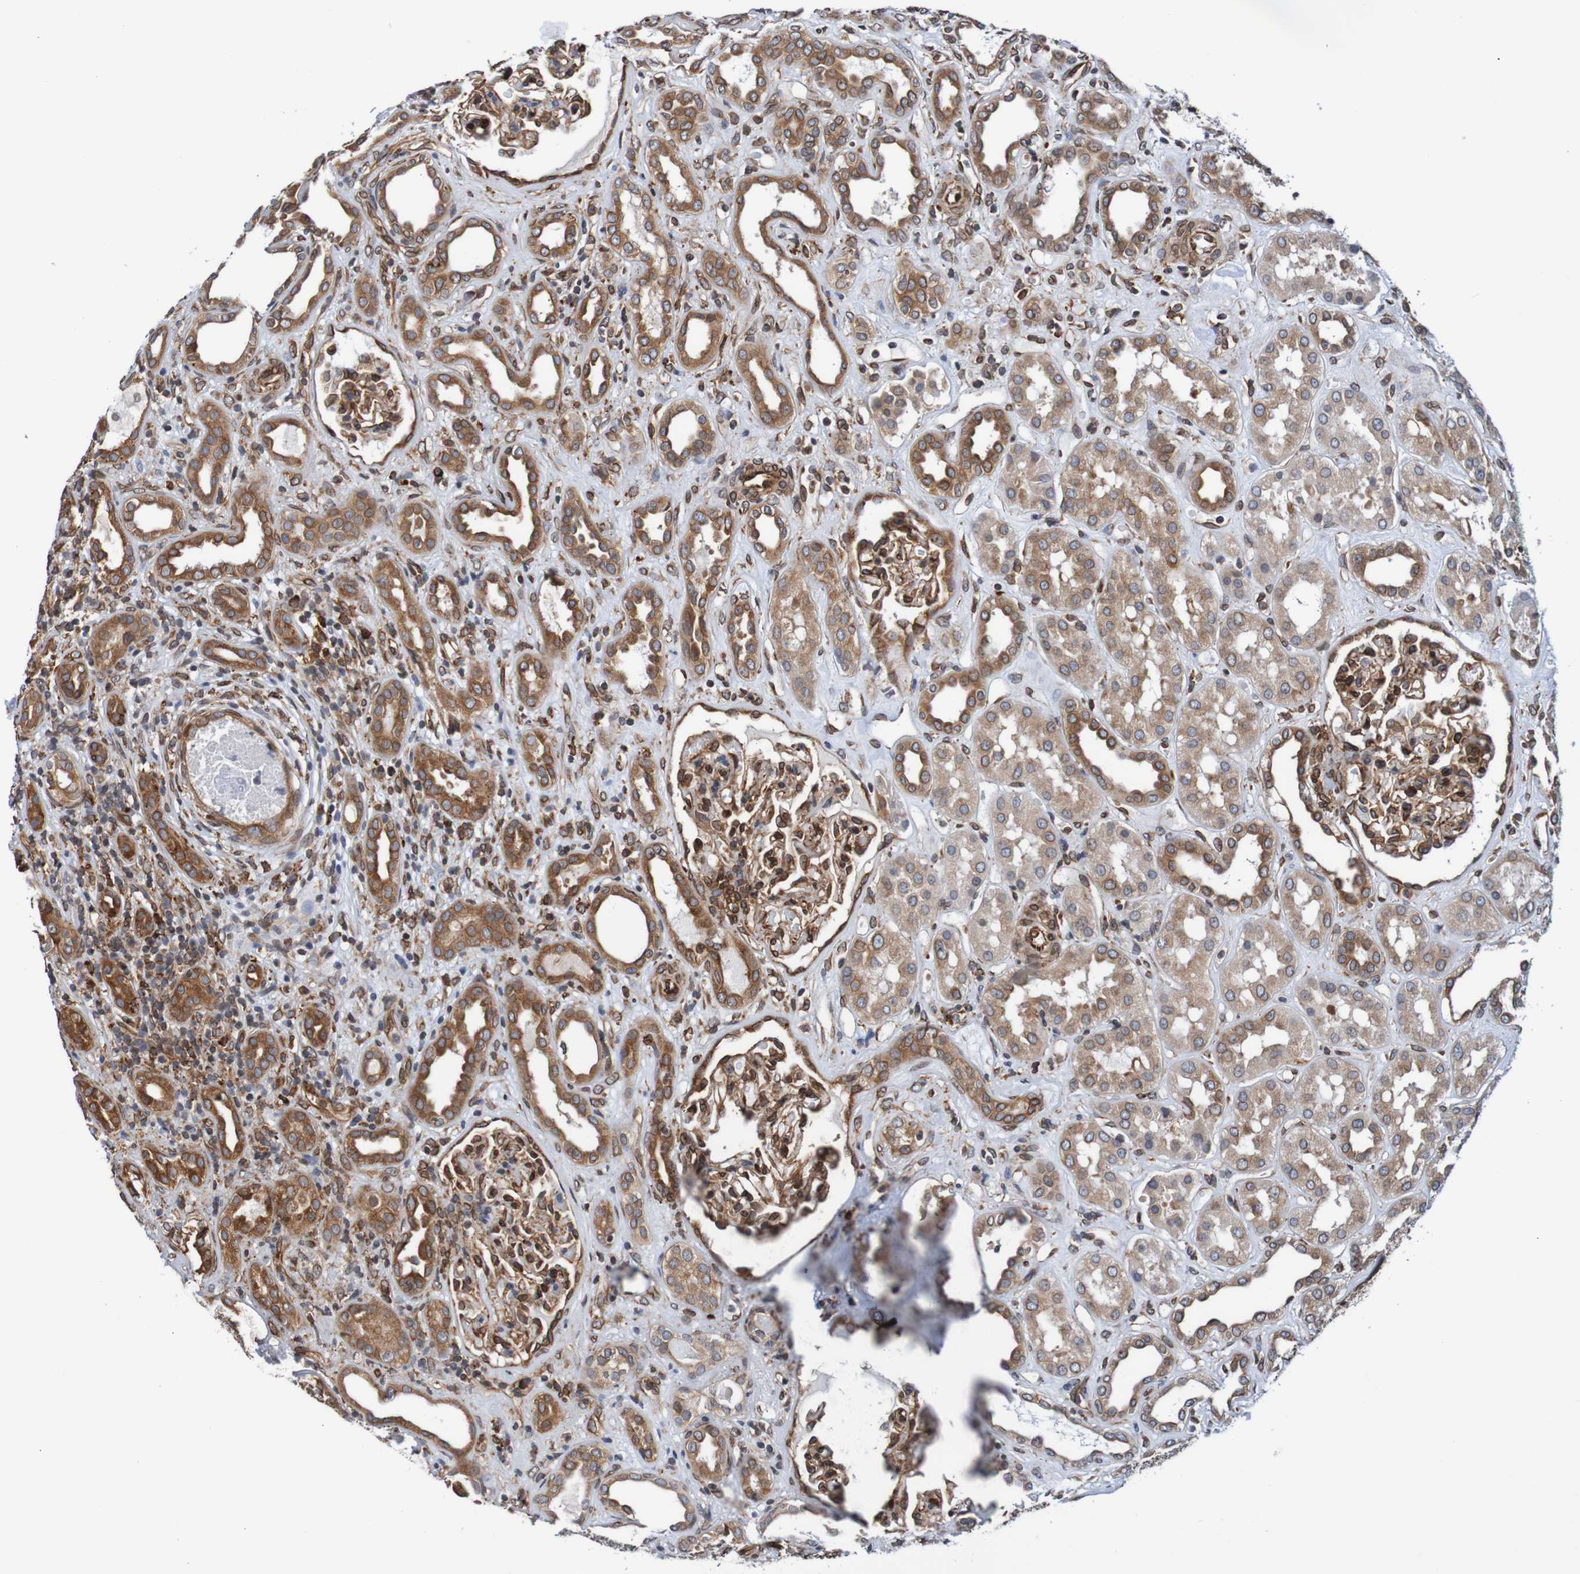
{"staining": {"intensity": "strong", "quantity": ">75%", "location": "cytoplasmic/membranous,nuclear"}, "tissue": "kidney", "cell_type": "Cells in glomeruli", "image_type": "normal", "snomed": [{"axis": "morphology", "description": "Normal tissue, NOS"}, {"axis": "topography", "description": "Kidney"}], "caption": "The photomicrograph demonstrates immunohistochemical staining of benign kidney. There is strong cytoplasmic/membranous,nuclear positivity is identified in about >75% of cells in glomeruli.", "gene": "TMEM109", "patient": {"sex": "male", "age": 59}}